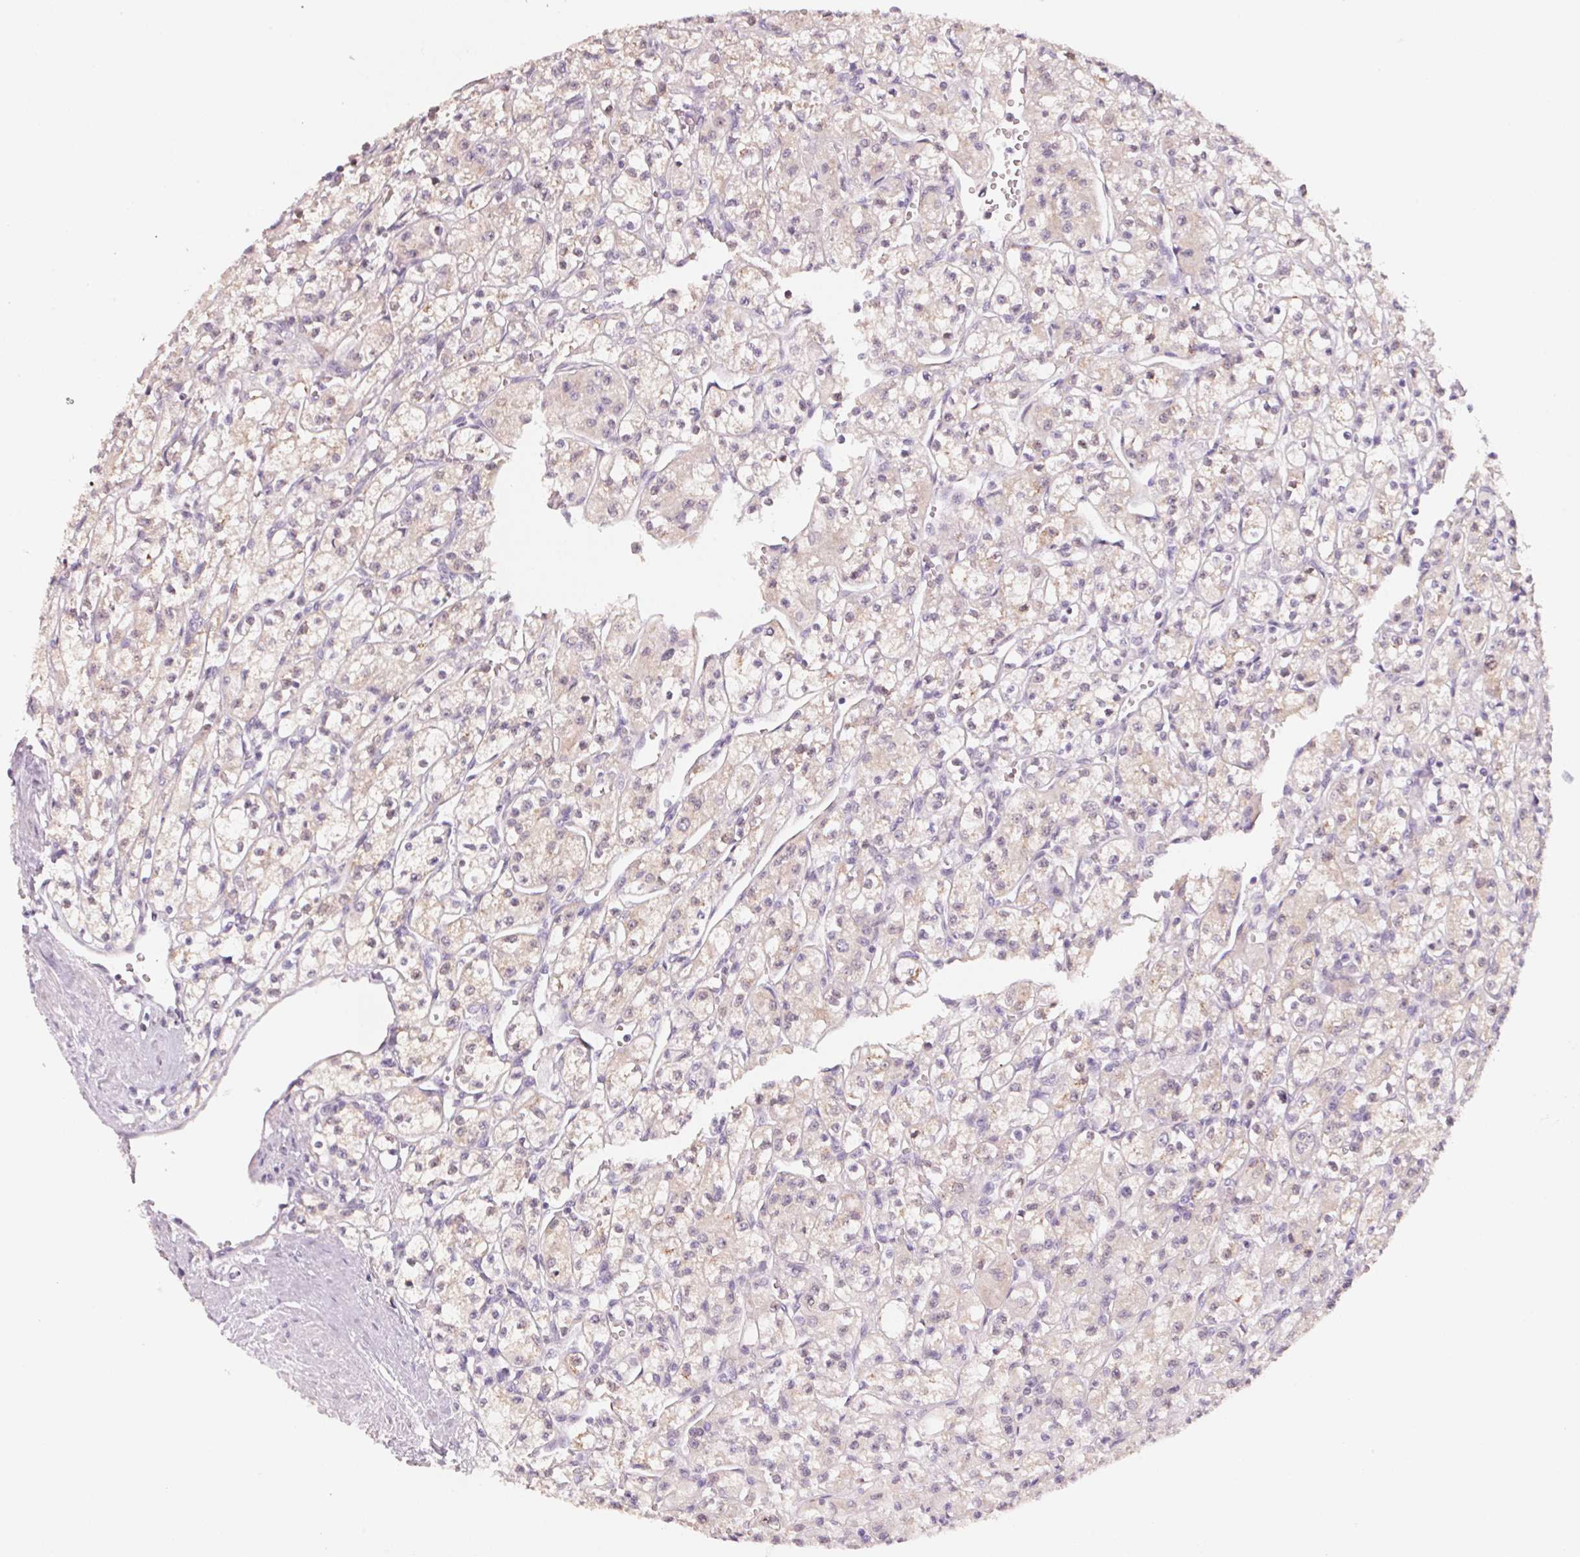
{"staining": {"intensity": "weak", "quantity": "<25%", "location": "cytoplasmic/membranous"}, "tissue": "renal cancer", "cell_type": "Tumor cells", "image_type": "cancer", "snomed": [{"axis": "morphology", "description": "Adenocarcinoma, NOS"}, {"axis": "topography", "description": "Kidney"}], "caption": "High magnification brightfield microscopy of renal cancer stained with DAB (brown) and counterstained with hematoxylin (blue): tumor cells show no significant positivity.", "gene": "TREH", "patient": {"sex": "female", "age": 70}}